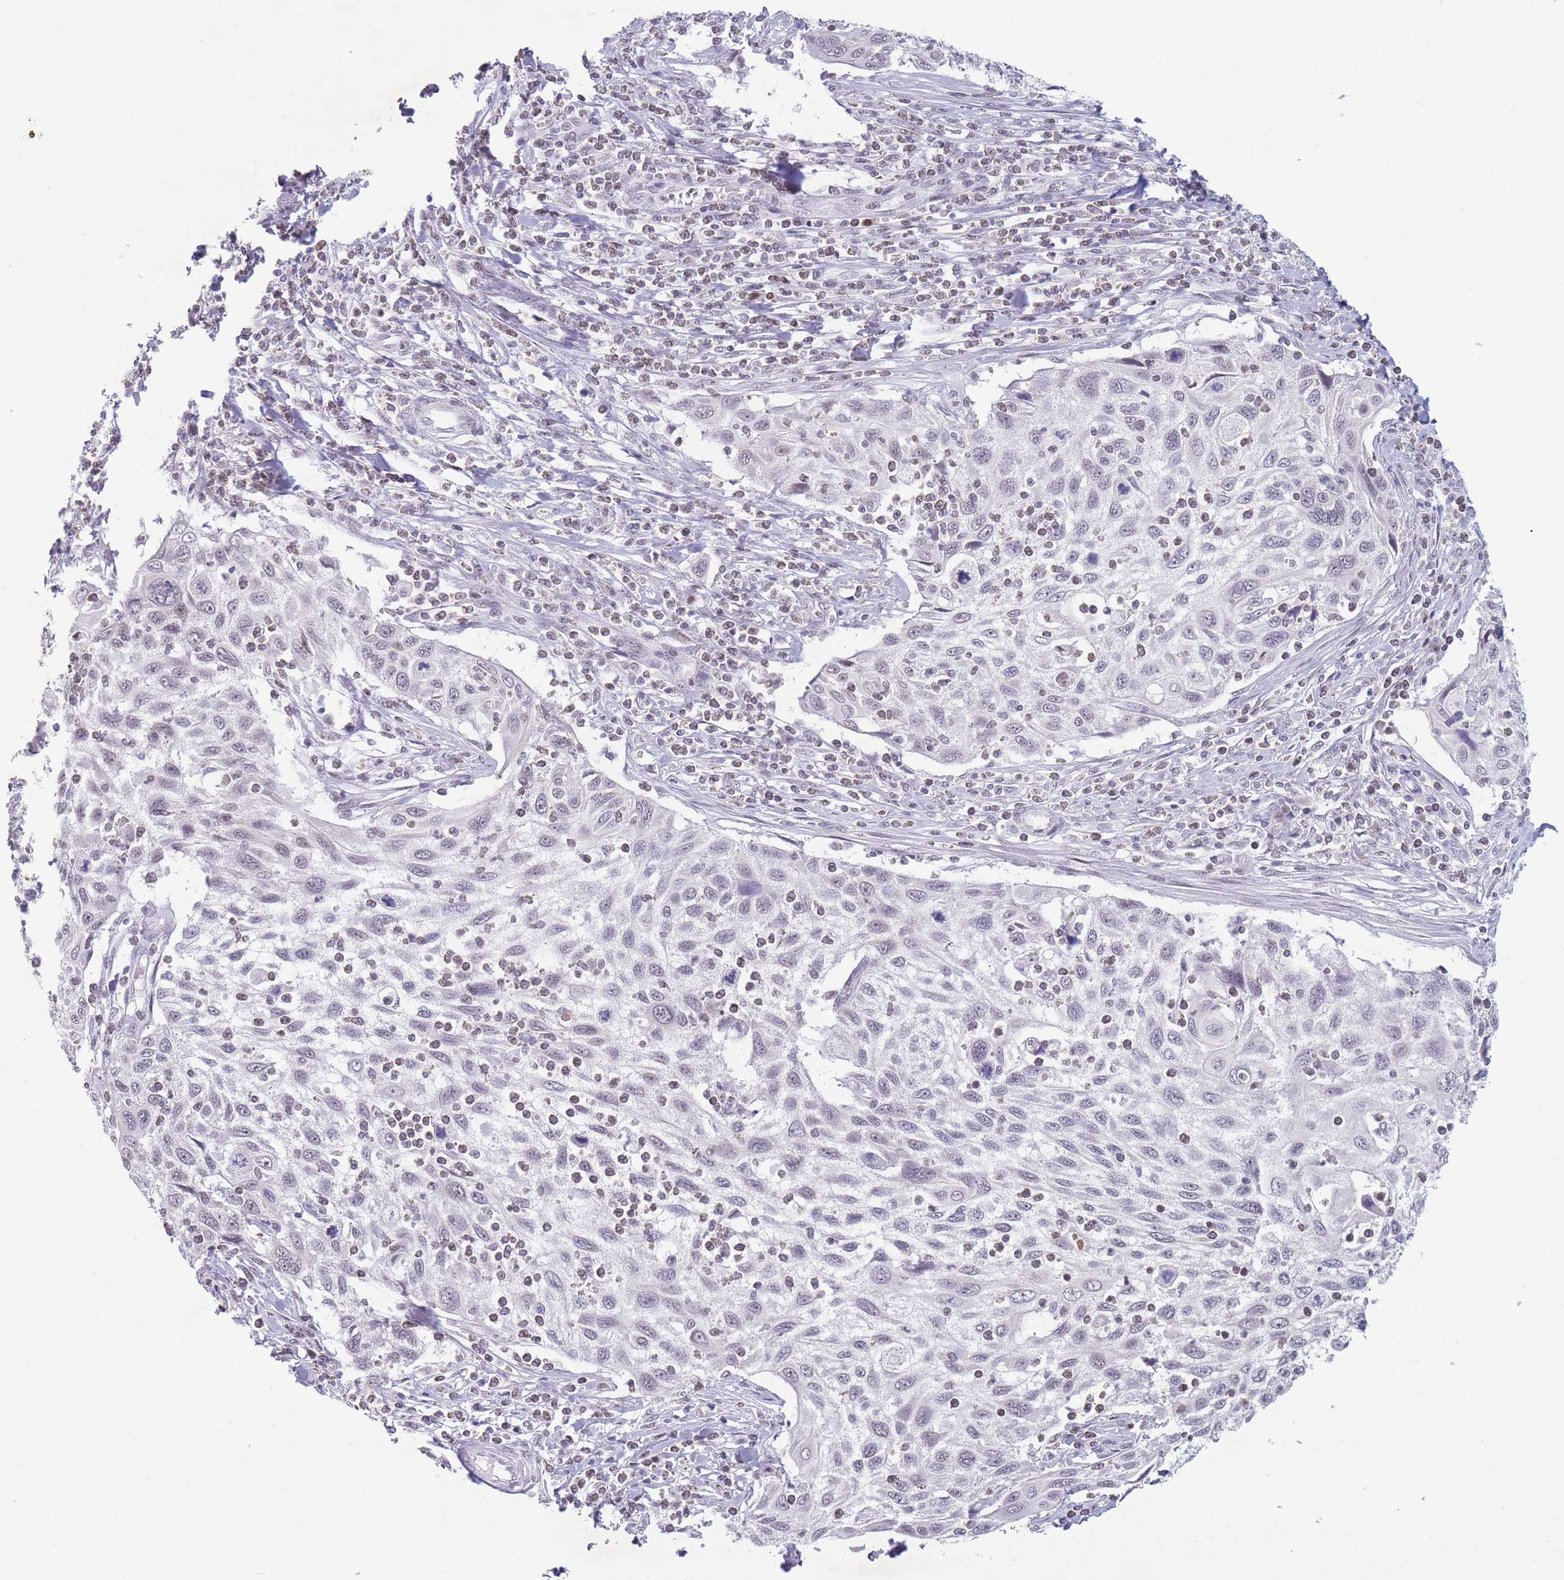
{"staining": {"intensity": "negative", "quantity": "none", "location": "none"}, "tissue": "cervical cancer", "cell_type": "Tumor cells", "image_type": "cancer", "snomed": [{"axis": "morphology", "description": "Squamous cell carcinoma, NOS"}, {"axis": "topography", "description": "Cervix"}], "caption": "Cervical cancer was stained to show a protein in brown. There is no significant staining in tumor cells.", "gene": "ARID3B", "patient": {"sex": "female", "age": 70}}